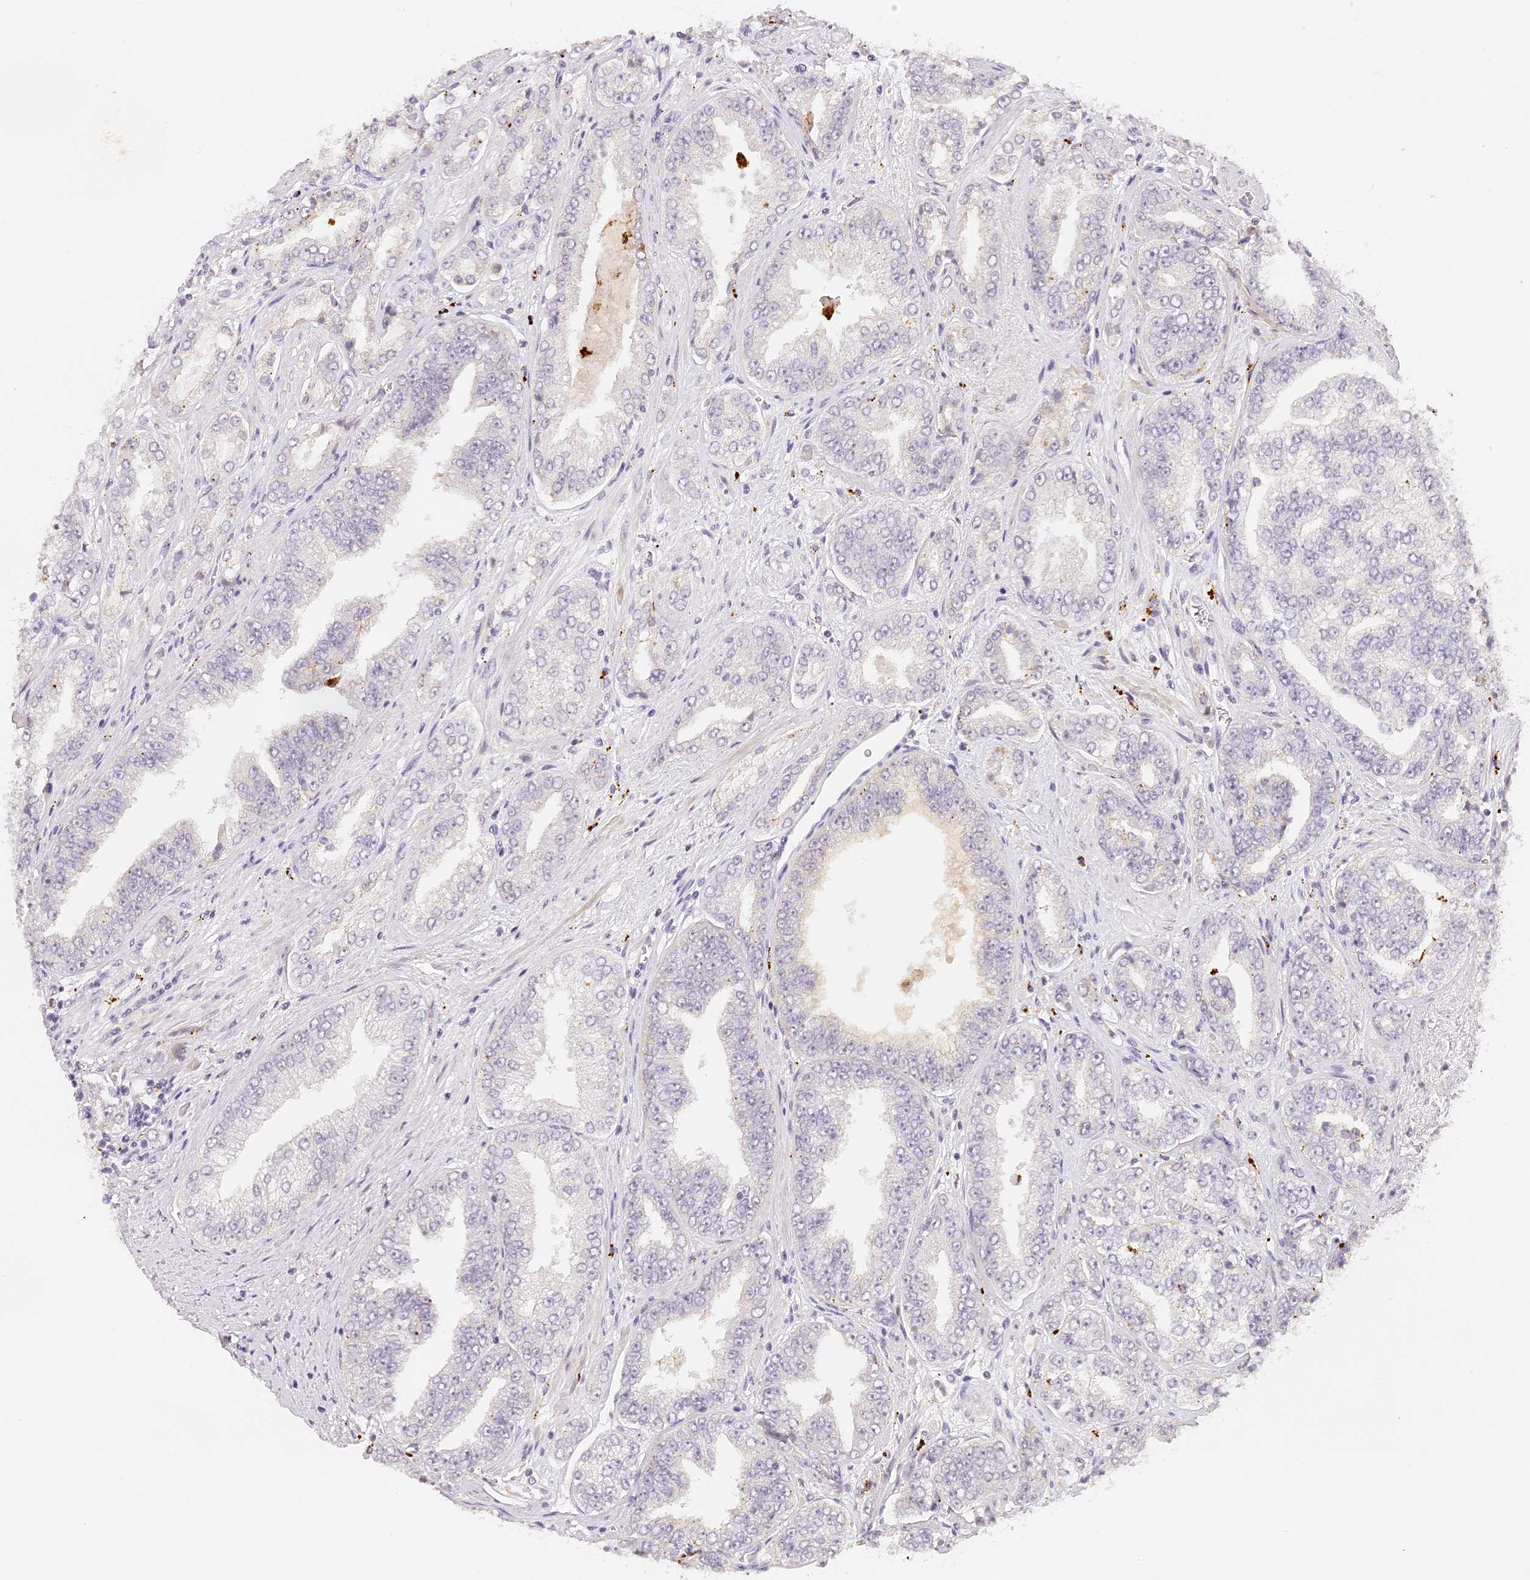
{"staining": {"intensity": "negative", "quantity": "none", "location": "none"}, "tissue": "prostate cancer", "cell_type": "Tumor cells", "image_type": "cancer", "snomed": [{"axis": "morphology", "description": "Adenocarcinoma, High grade"}, {"axis": "topography", "description": "Prostate"}], "caption": "Prostate adenocarcinoma (high-grade) was stained to show a protein in brown. There is no significant positivity in tumor cells.", "gene": "ELL3", "patient": {"sex": "male", "age": 71}}